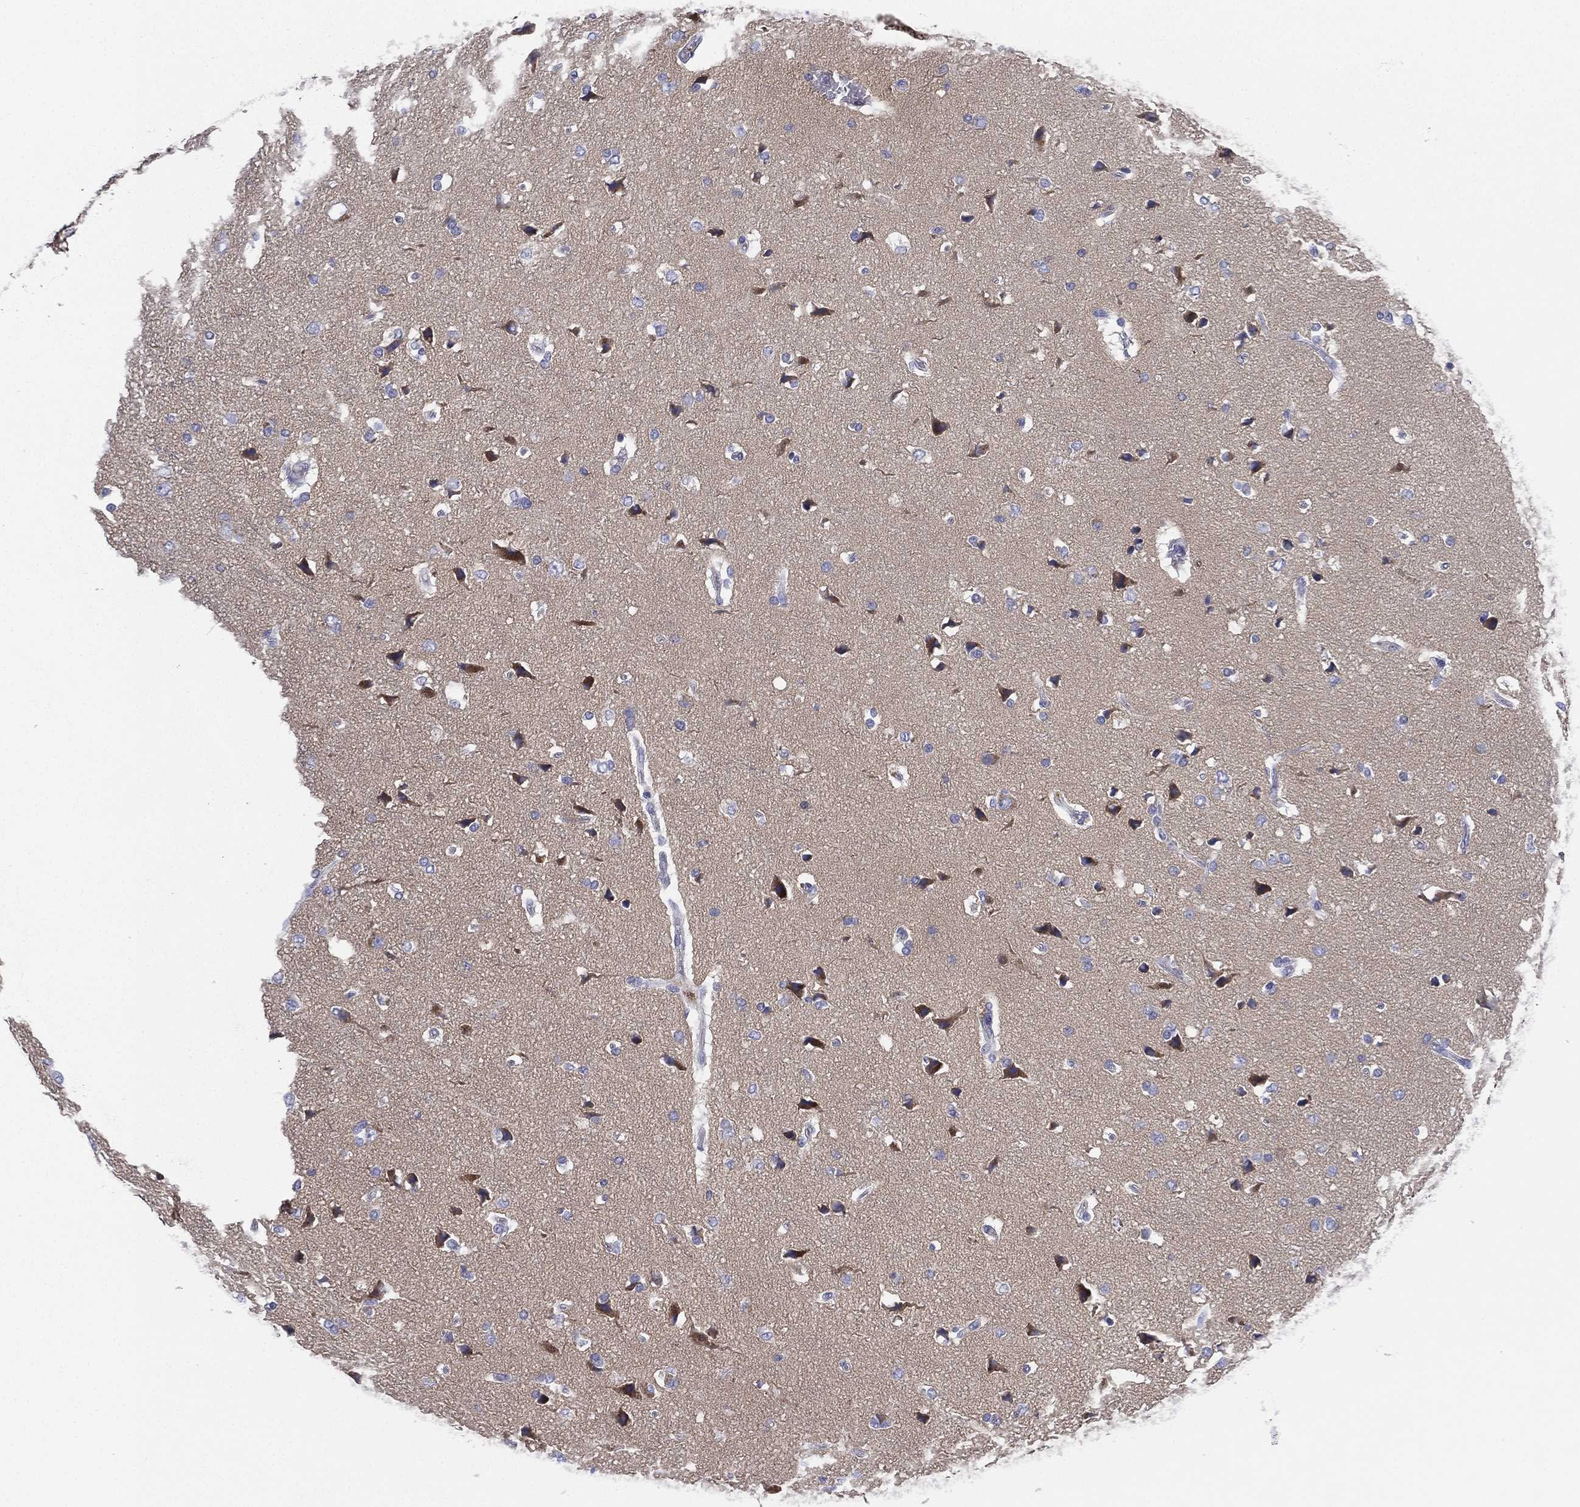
{"staining": {"intensity": "negative", "quantity": "none", "location": "none"}, "tissue": "glioma", "cell_type": "Tumor cells", "image_type": "cancer", "snomed": [{"axis": "morphology", "description": "Glioma, malignant, High grade"}, {"axis": "topography", "description": "Brain"}], "caption": "High power microscopy micrograph of an immunohistochemistry (IHC) histopathology image of glioma, revealing no significant expression in tumor cells.", "gene": "CYP2D6", "patient": {"sex": "female", "age": 63}}